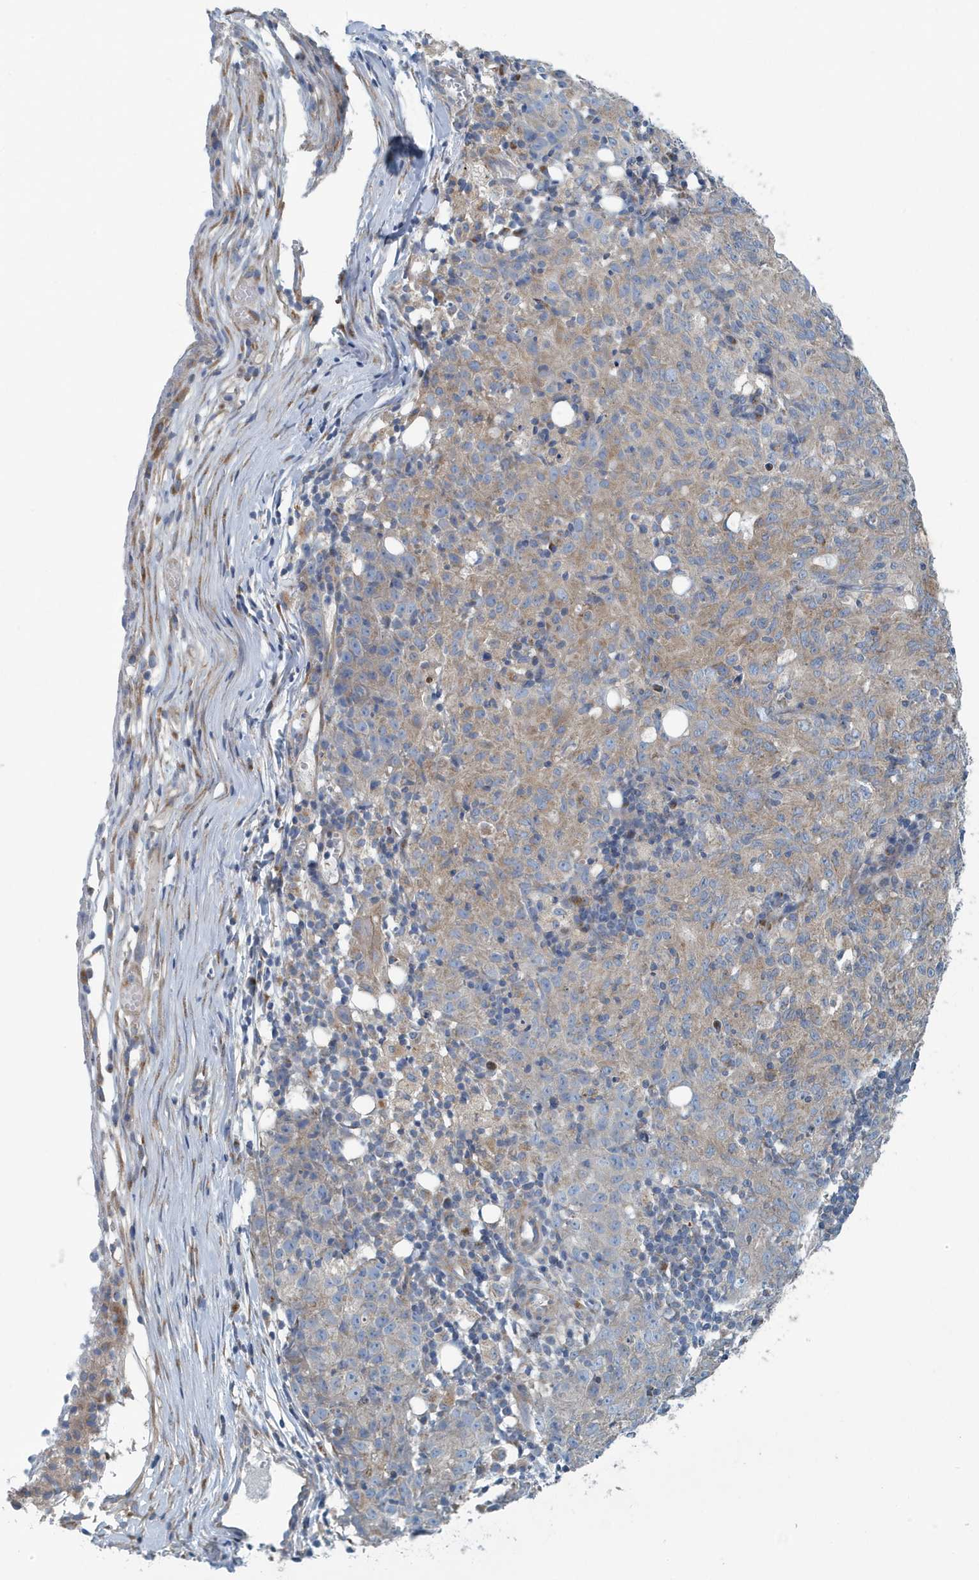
{"staining": {"intensity": "weak", "quantity": "<25%", "location": "cytoplasmic/membranous"}, "tissue": "ovarian cancer", "cell_type": "Tumor cells", "image_type": "cancer", "snomed": [{"axis": "morphology", "description": "Carcinoma, endometroid"}, {"axis": "topography", "description": "Ovary"}], "caption": "IHC of human endometroid carcinoma (ovarian) displays no staining in tumor cells.", "gene": "PPM1M", "patient": {"sex": "female", "age": 42}}